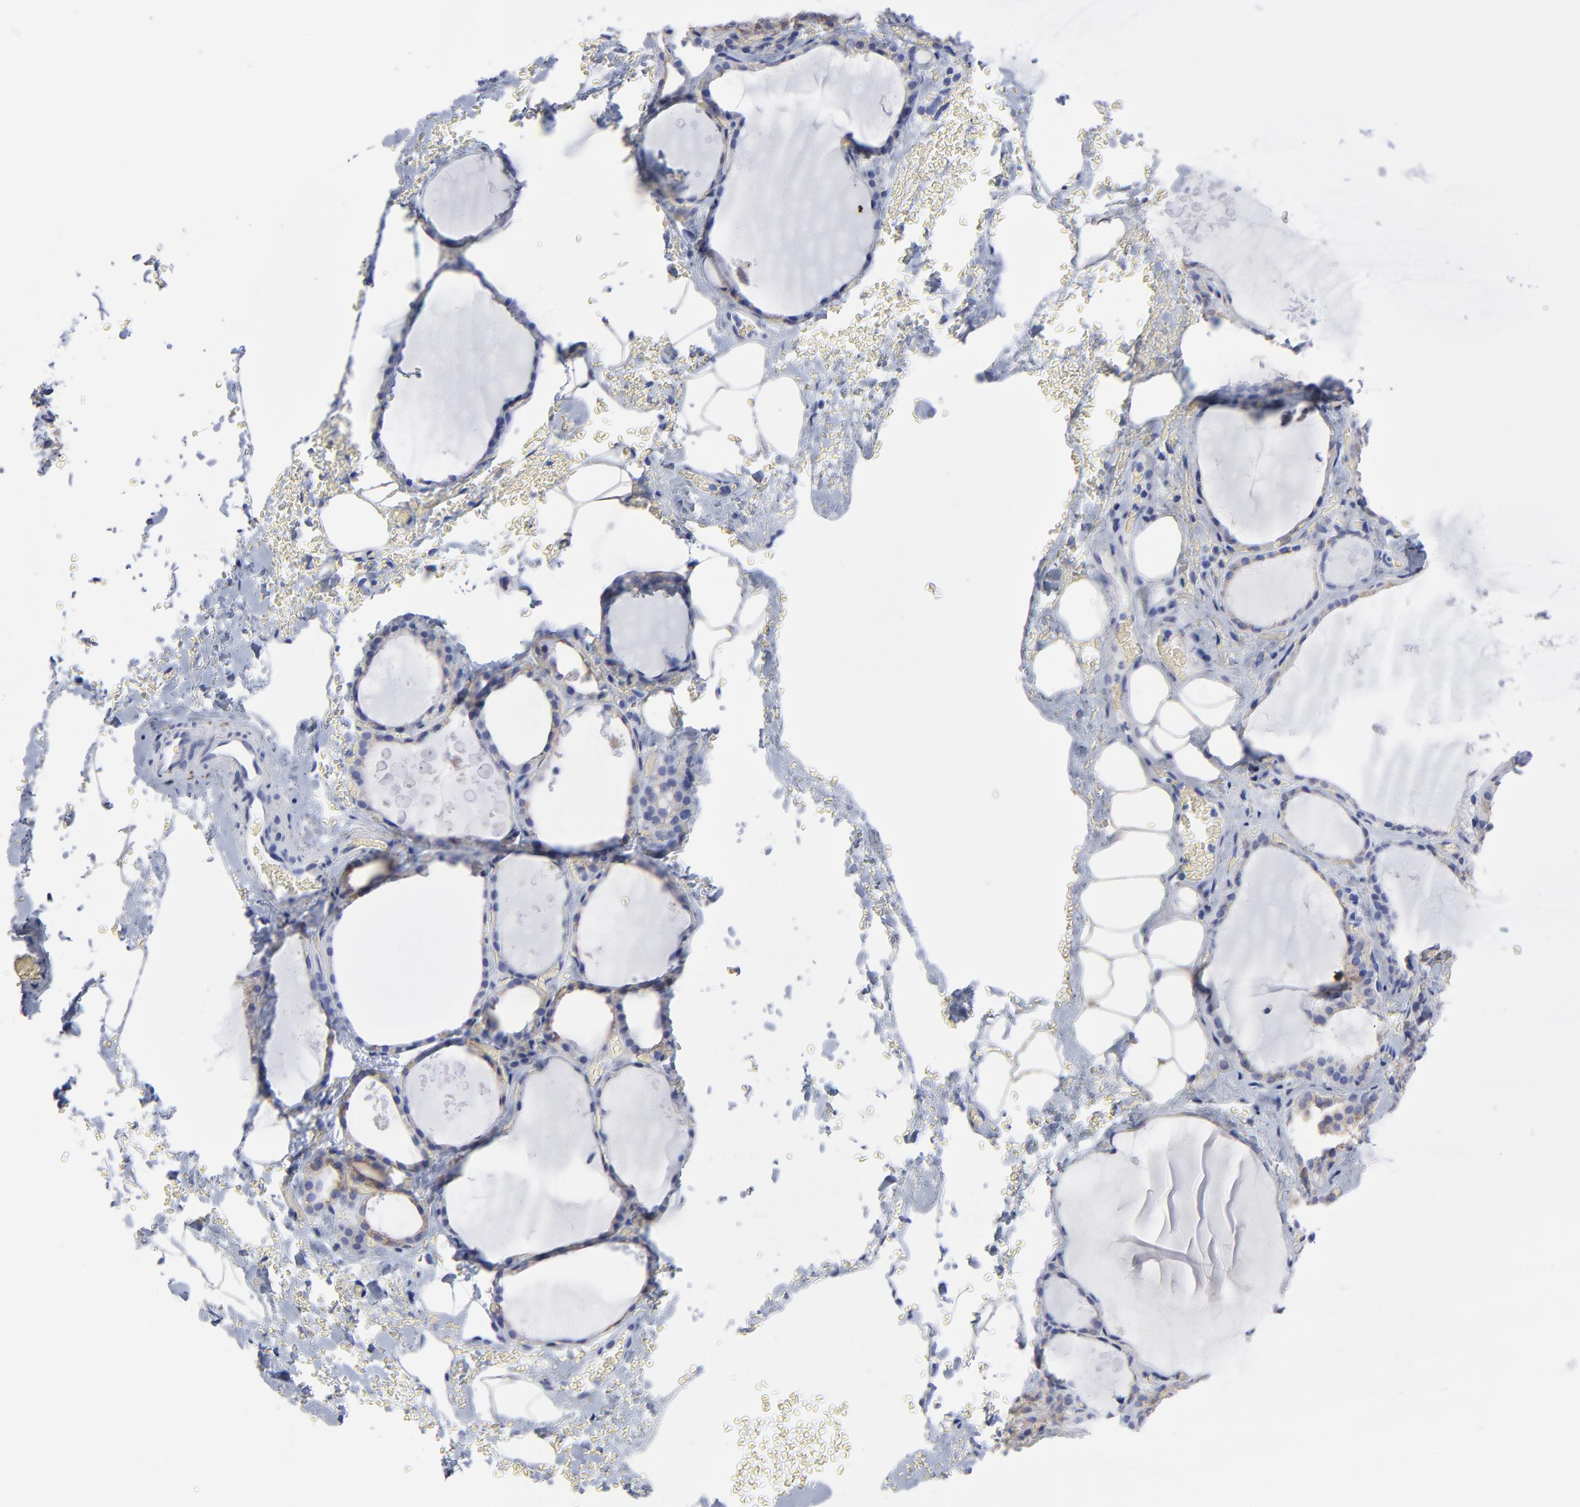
{"staining": {"intensity": "moderate", "quantity": "<25%", "location": "cytoplasmic/membranous"}, "tissue": "thyroid gland", "cell_type": "Glandular cells", "image_type": "normal", "snomed": [{"axis": "morphology", "description": "Normal tissue, NOS"}, {"axis": "topography", "description": "Thyroid gland"}], "caption": "Immunohistochemistry (IHC) histopathology image of unremarkable thyroid gland: human thyroid gland stained using immunohistochemistry demonstrates low levels of moderate protein expression localized specifically in the cytoplasmic/membranous of glandular cells, appearing as a cytoplasmic/membranous brown color.", "gene": "CNTN3", "patient": {"sex": "male", "age": 61}}